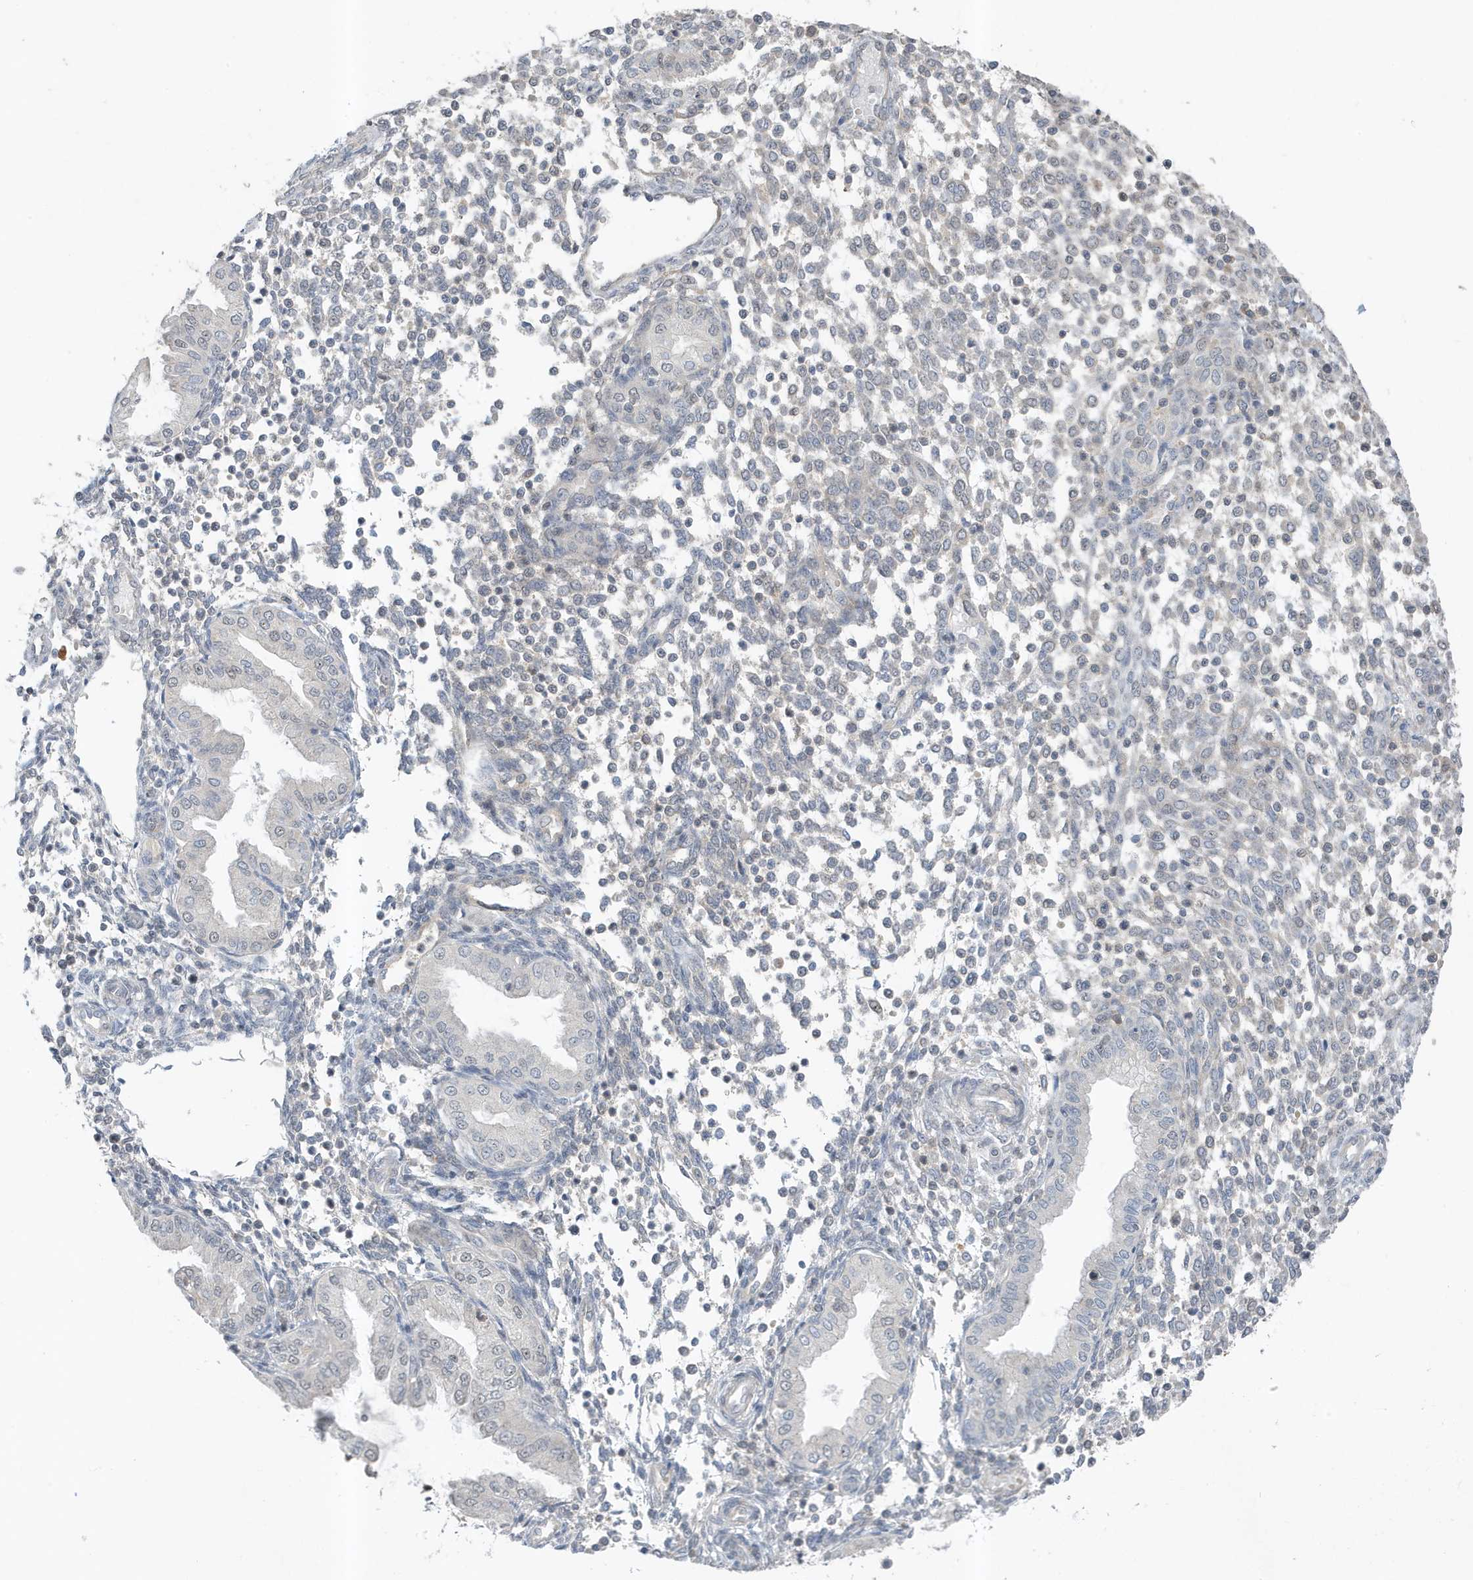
{"staining": {"intensity": "negative", "quantity": "none", "location": "none"}, "tissue": "endometrium", "cell_type": "Cells in endometrial stroma", "image_type": "normal", "snomed": [{"axis": "morphology", "description": "Normal tissue, NOS"}, {"axis": "topography", "description": "Endometrium"}], "caption": "This is a image of IHC staining of benign endometrium, which shows no expression in cells in endometrial stroma.", "gene": "MAST3", "patient": {"sex": "female", "age": 53}}